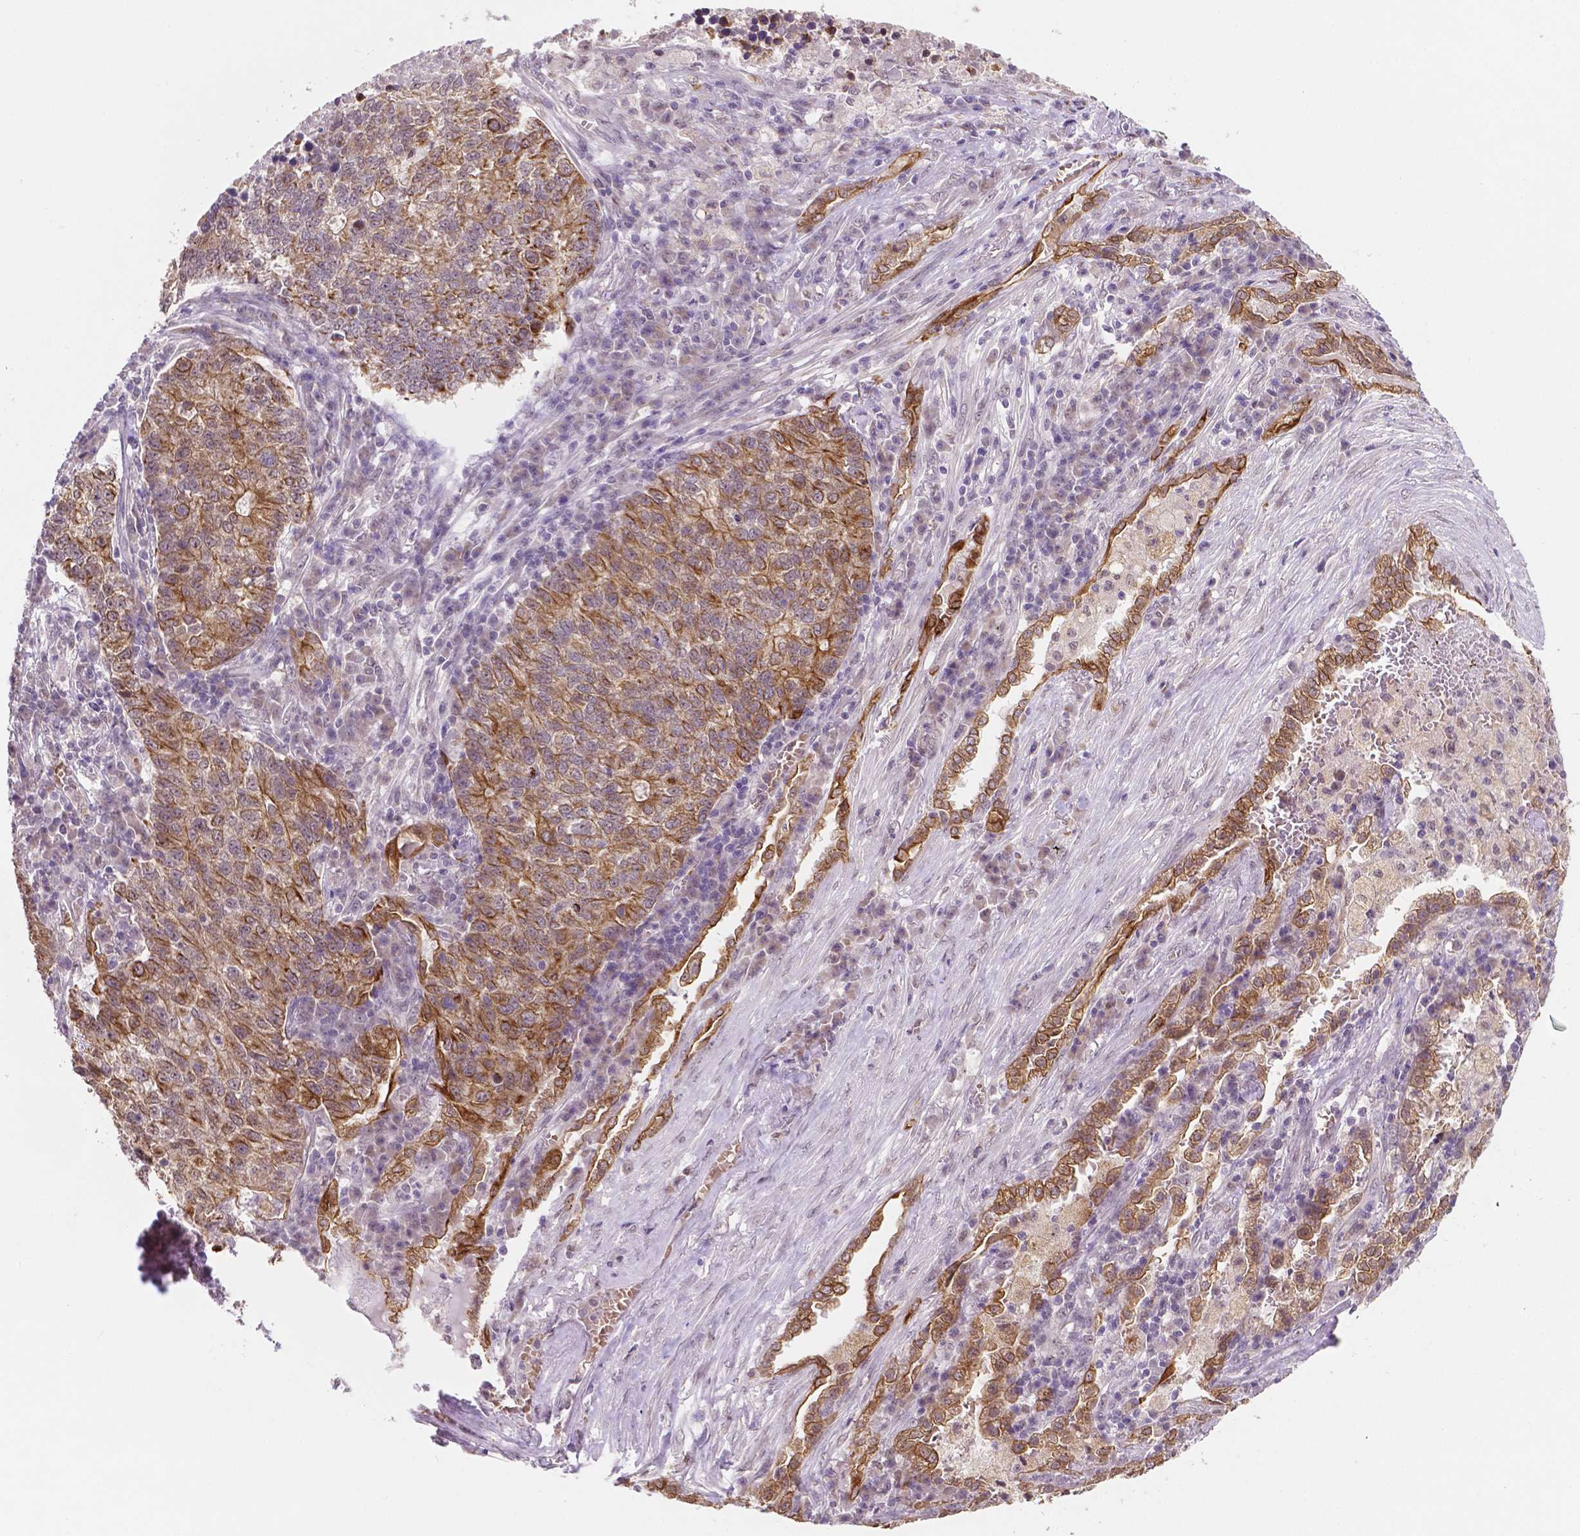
{"staining": {"intensity": "moderate", "quantity": ">75%", "location": "cytoplasmic/membranous"}, "tissue": "lung cancer", "cell_type": "Tumor cells", "image_type": "cancer", "snomed": [{"axis": "morphology", "description": "Adenocarcinoma, NOS"}, {"axis": "topography", "description": "Lung"}], "caption": "Immunohistochemistry histopathology image of human lung adenocarcinoma stained for a protein (brown), which demonstrates medium levels of moderate cytoplasmic/membranous expression in about >75% of tumor cells.", "gene": "SHLD3", "patient": {"sex": "male", "age": 57}}